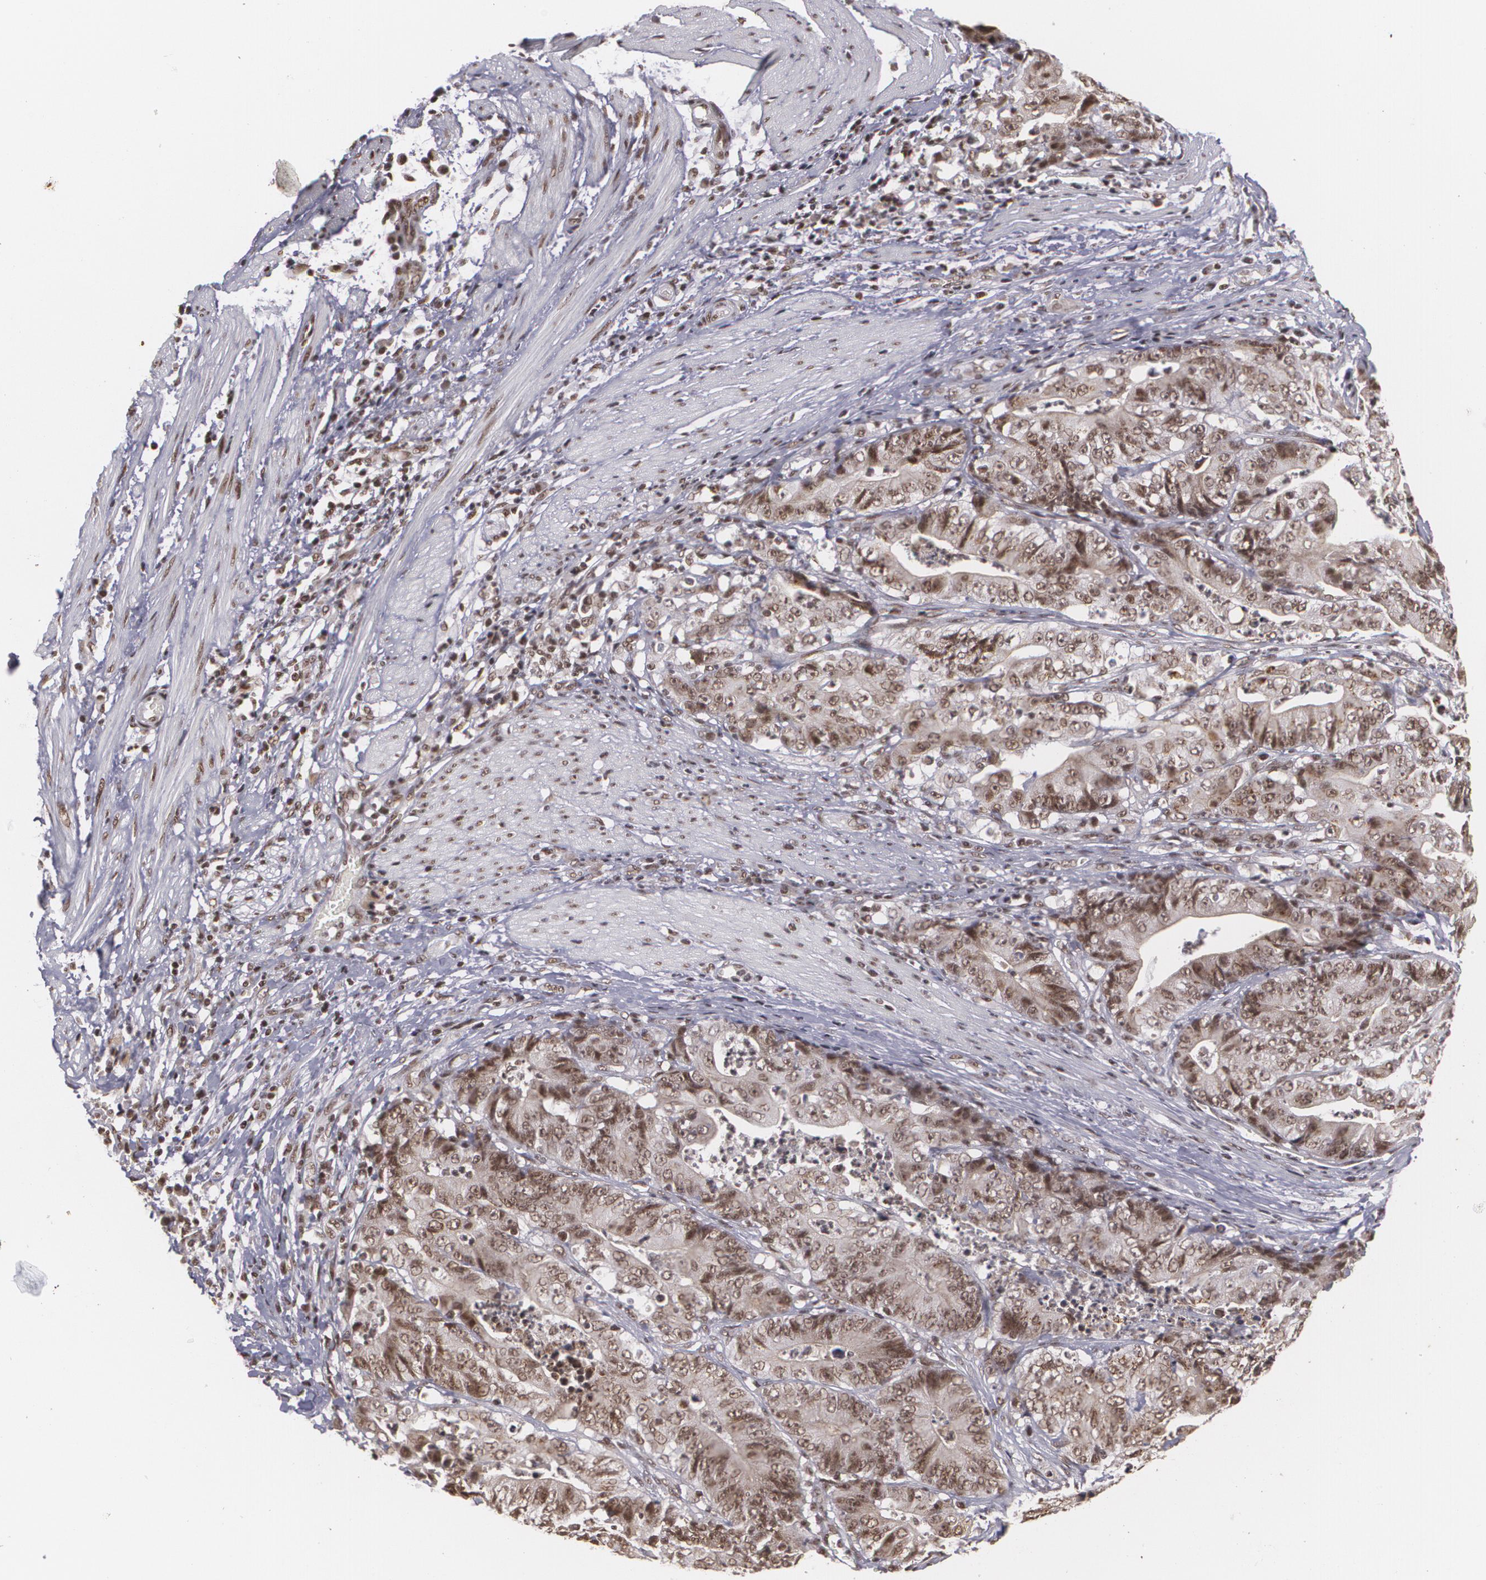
{"staining": {"intensity": "moderate", "quantity": ">75%", "location": "nuclear"}, "tissue": "stomach cancer", "cell_type": "Tumor cells", "image_type": "cancer", "snomed": [{"axis": "morphology", "description": "Adenocarcinoma, NOS"}, {"axis": "topography", "description": "Stomach, lower"}], "caption": "Immunohistochemistry (DAB) staining of human stomach adenocarcinoma shows moderate nuclear protein positivity in approximately >75% of tumor cells.", "gene": "RXRB", "patient": {"sex": "female", "age": 86}}